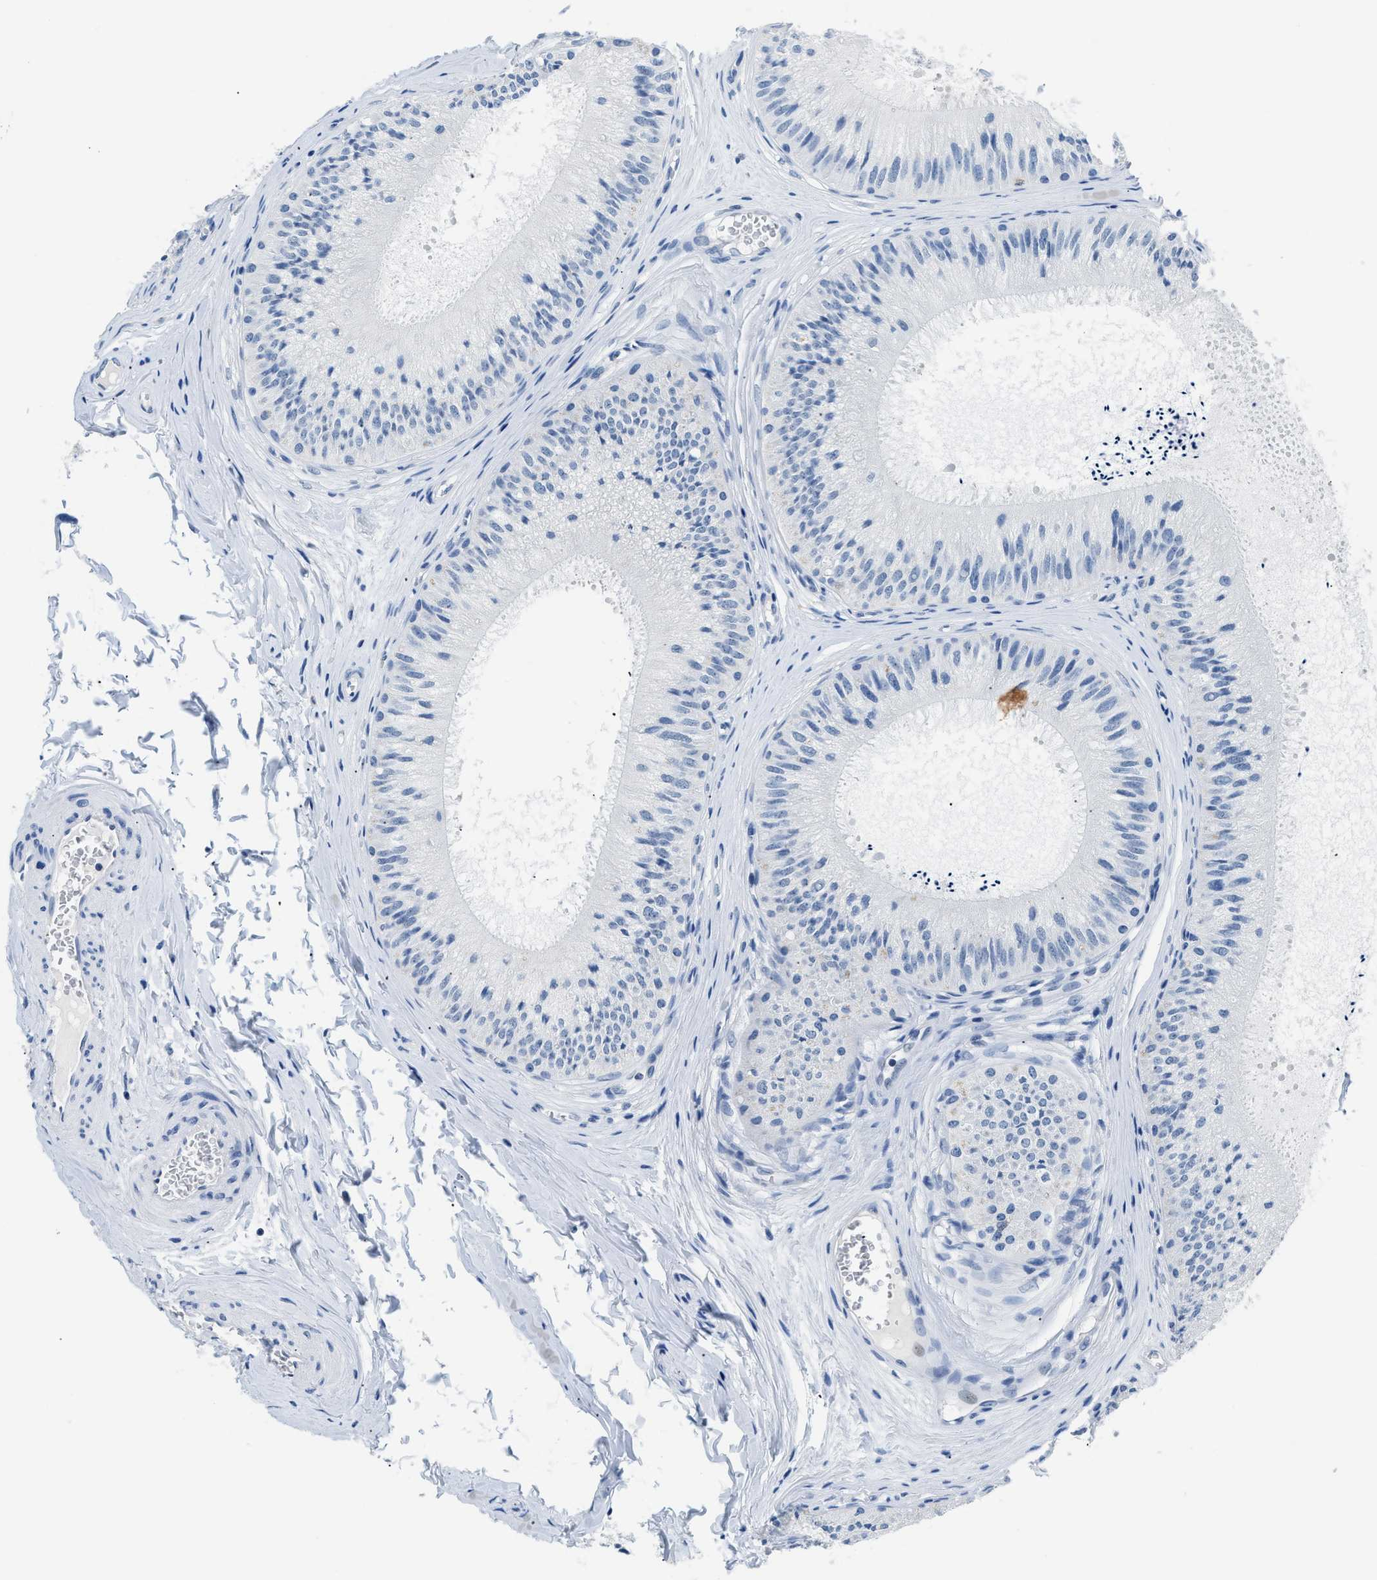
{"staining": {"intensity": "negative", "quantity": "none", "location": "none"}, "tissue": "epididymis", "cell_type": "Glandular cells", "image_type": "normal", "snomed": [{"axis": "morphology", "description": "Normal tissue, NOS"}, {"axis": "topography", "description": "Epididymis"}], "caption": "Immunohistochemistry (IHC) of normal epididymis shows no expression in glandular cells.", "gene": "NFATC2", "patient": {"sex": "male", "age": 31}}